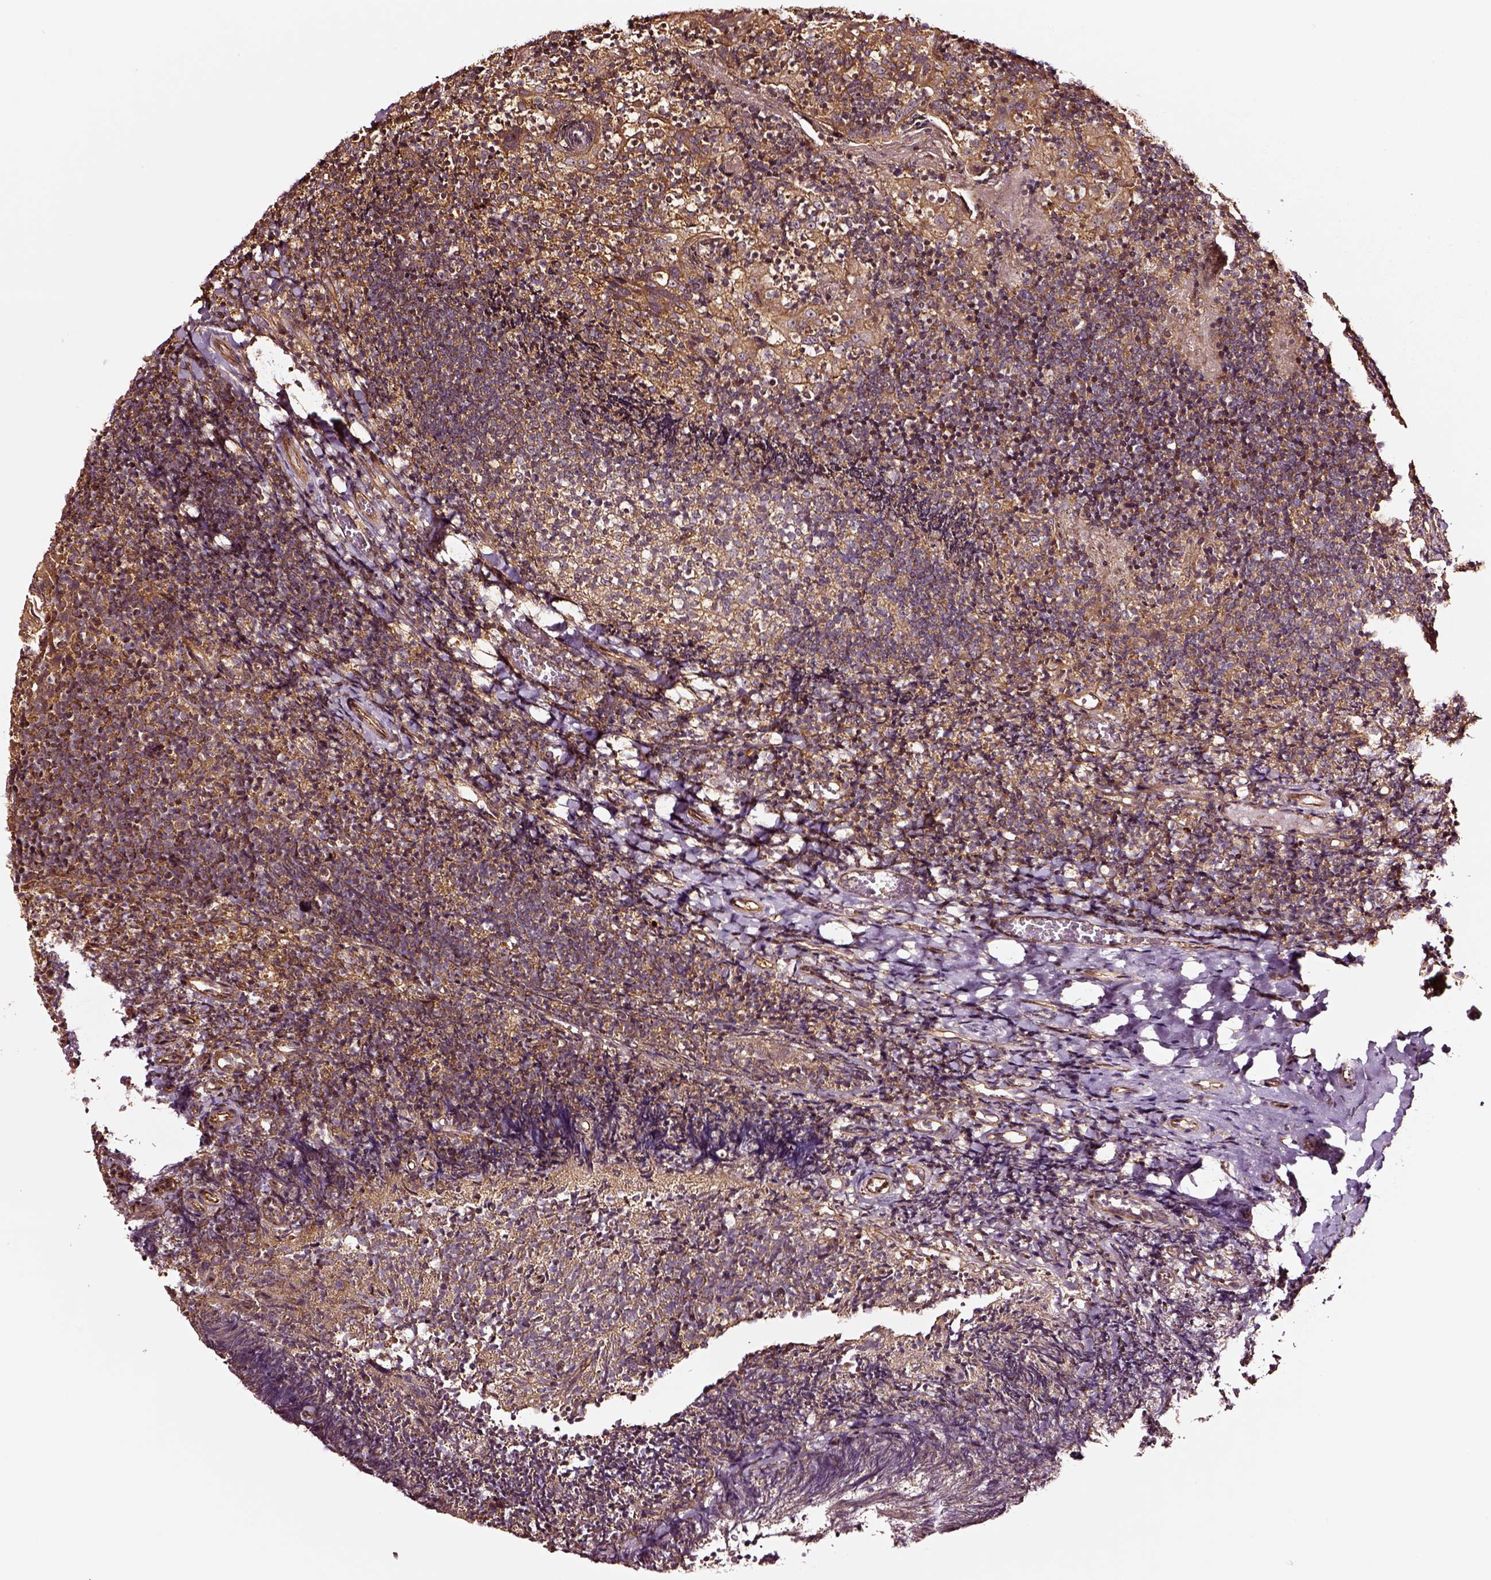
{"staining": {"intensity": "strong", "quantity": ">75%", "location": "cytoplasmic/membranous"}, "tissue": "tonsil", "cell_type": "Germinal center cells", "image_type": "normal", "snomed": [{"axis": "morphology", "description": "Normal tissue, NOS"}, {"axis": "topography", "description": "Tonsil"}], "caption": "Tonsil stained for a protein demonstrates strong cytoplasmic/membranous positivity in germinal center cells. (DAB (3,3'-diaminobenzidine) IHC, brown staining for protein, blue staining for nuclei).", "gene": "RASSF5", "patient": {"sex": "female", "age": 10}}